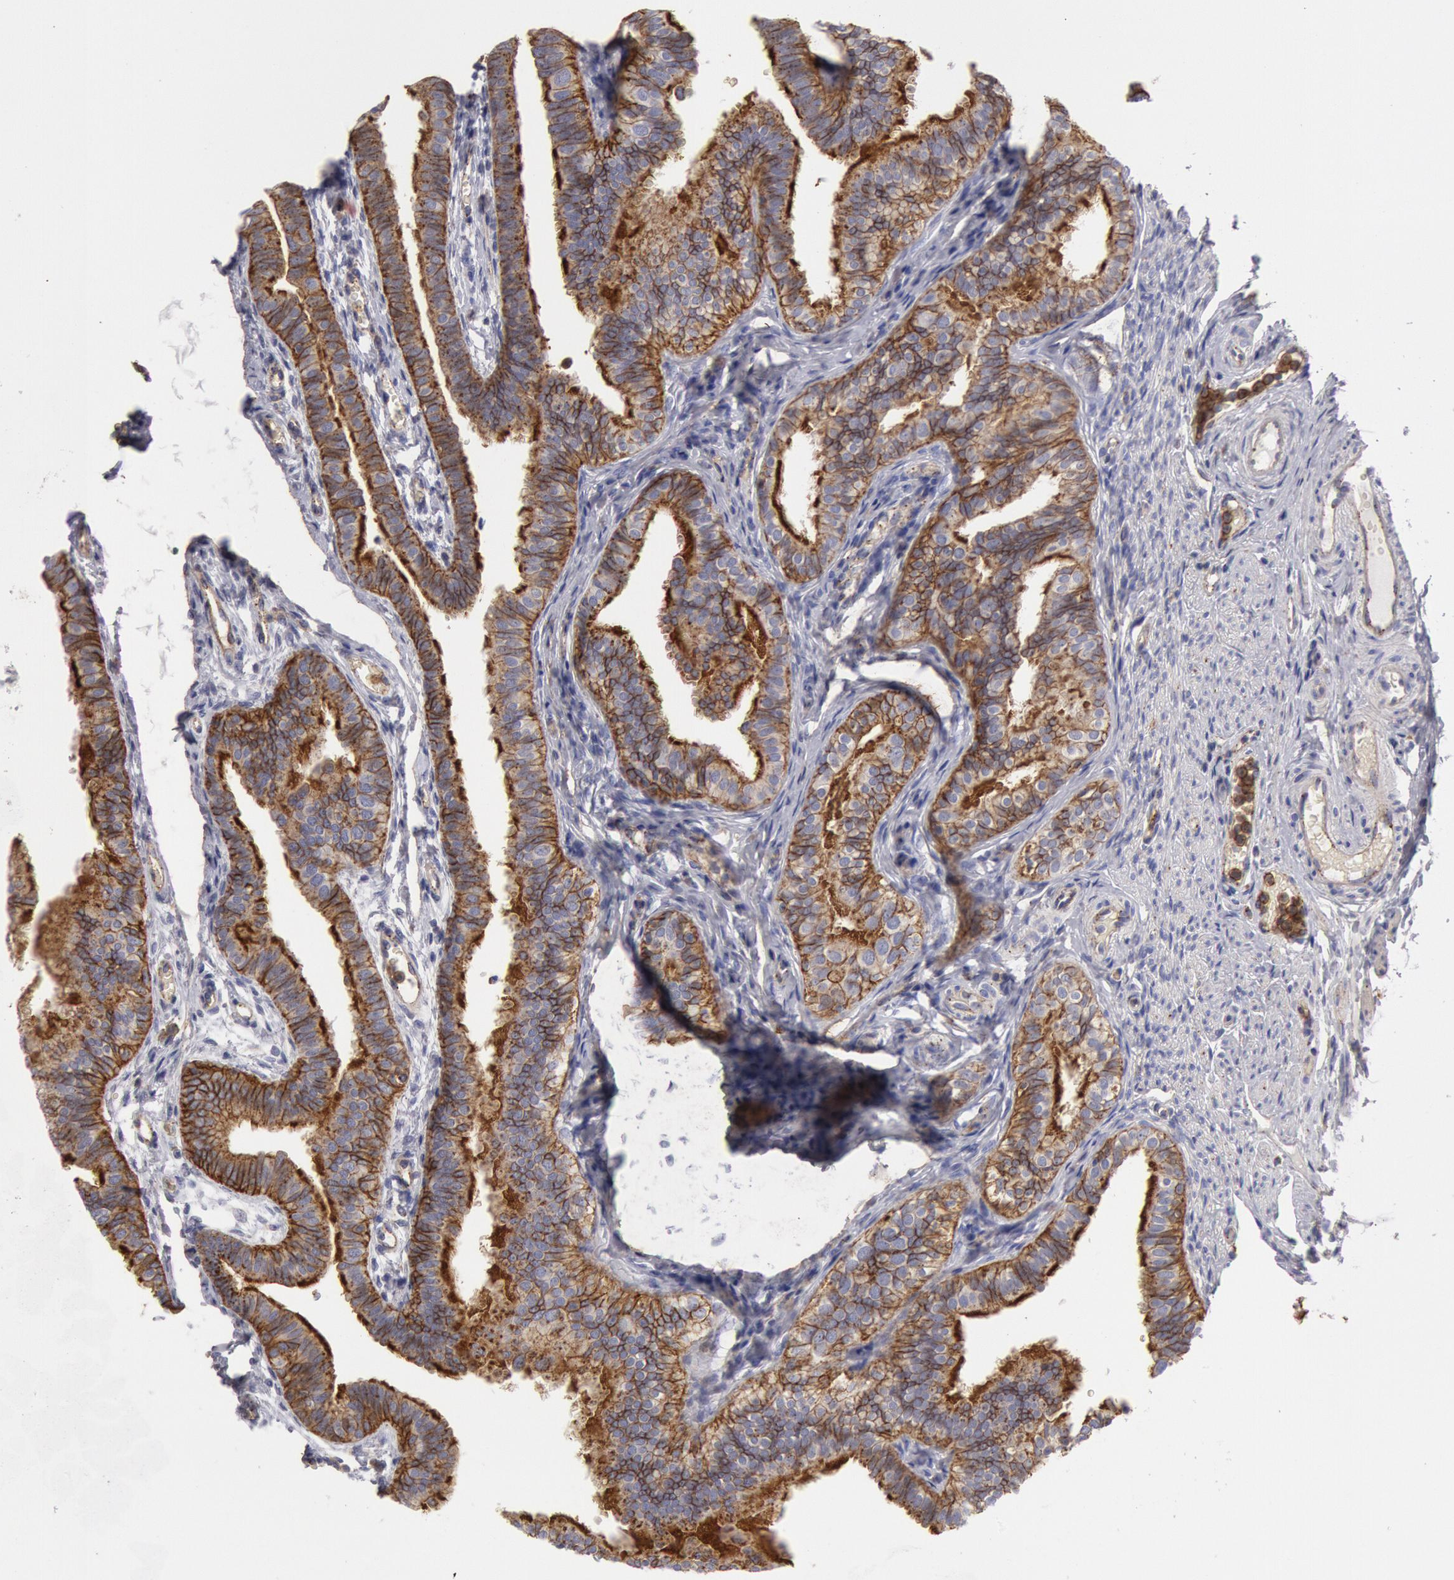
{"staining": {"intensity": "strong", "quantity": ">75%", "location": "cytoplasmic/membranous"}, "tissue": "fallopian tube", "cell_type": "Glandular cells", "image_type": "normal", "snomed": [{"axis": "morphology", "description": "Normal tissue, NOS"}, {"axis": "morphology", "description": "Dermoid, NOS"}, {"axis": "topography", "description": "Fallopian tube"}], "caption": "IHC (DAB (3,3'-diaminobenzidine)) staining of benign human fallopian tube shows strong cytoplasmic/membranous protein positivity in about >75% of glandular cells.", "gene": "FLOT1", "patient": {"sex": "female", "age": 33}}